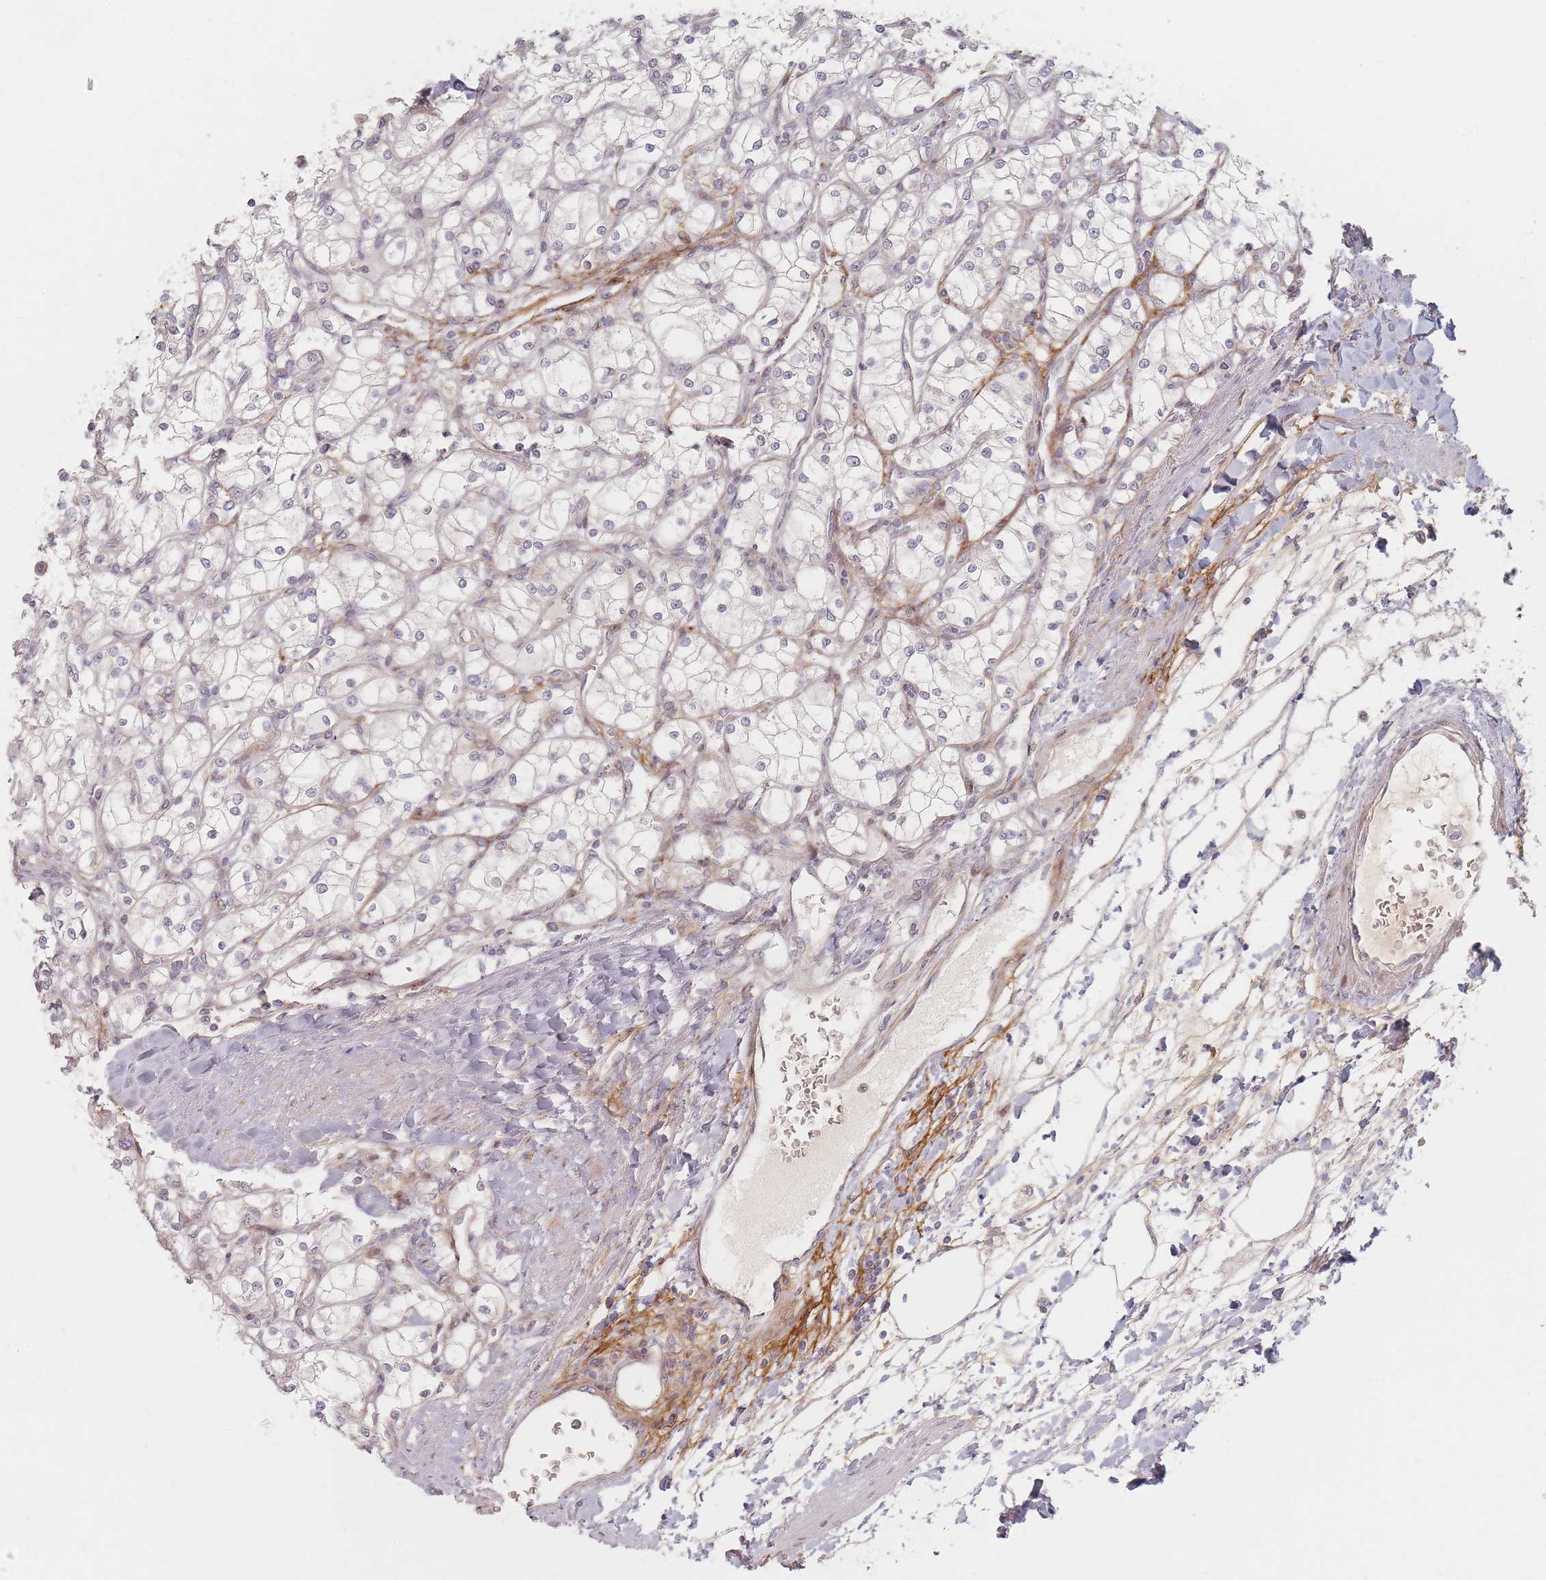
{"staining": {"intensity": "negative", "quantity": "none", "location": "none"}, "tissue": "renal cancer", "cell_type": "Tumor cells", "image_type": "cancer", "snomed": [{"axis": "morphology", "description": "Adenocarcinoma, NOS"}, {"axis": "topography", "description": "Kidney"}], "caption": "Immunohistochemistry image of human adenocarcinoma (renal) stained for a protein (brown), which reveals no staining in tumor cells.", "gene": "ZKSCAN7", "patient": {"sex": "male", "age": 80}}